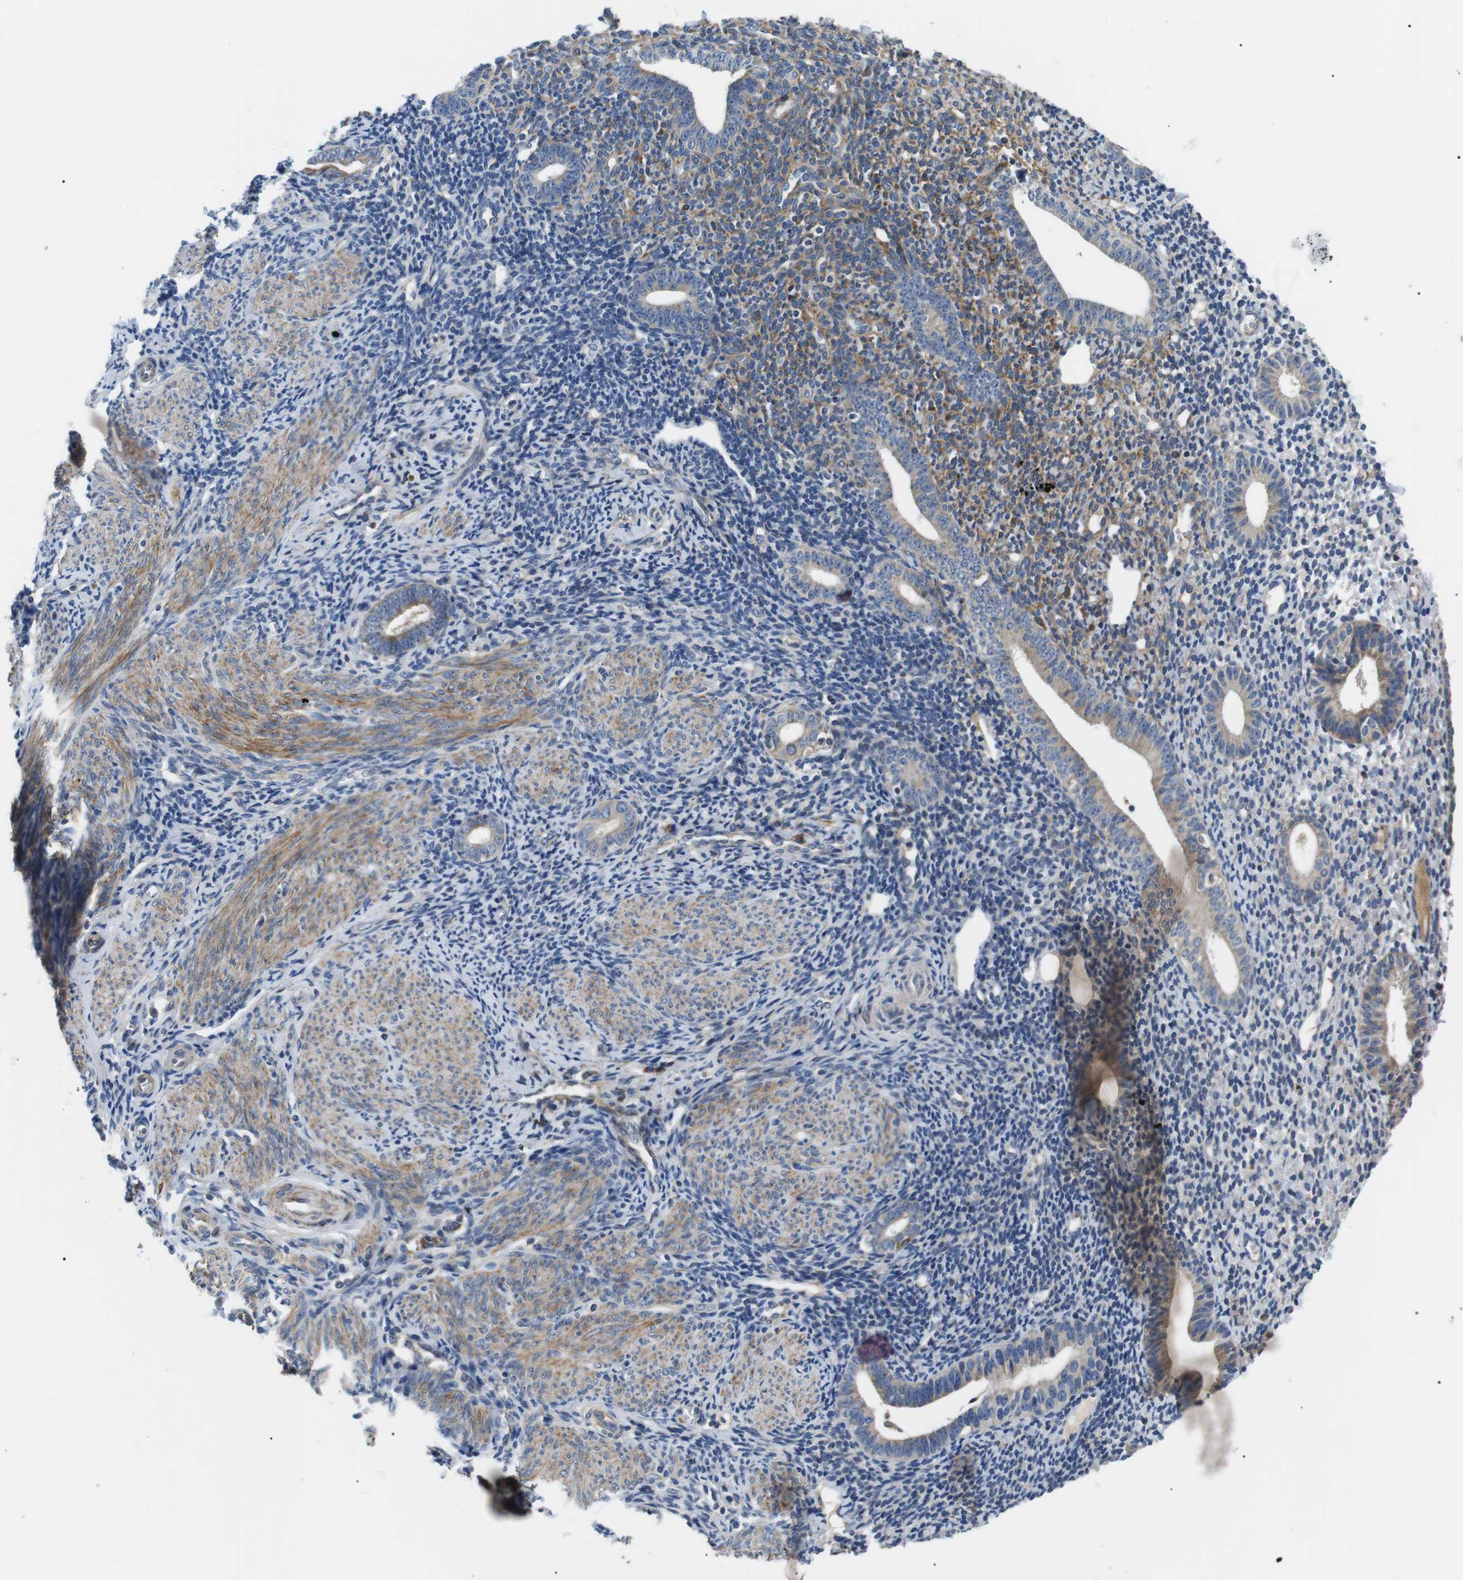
{"staining": {"intensity": "moderate", "quantity": "<25%", "location": "cytoplasmic/membranous"}, "tissue": "endometrium", "cell_type": "Cells in endometrial stroma", "image_type": "normal", "snomed": [{"axis": "morphology", "description": "Normal tissue, NOS"}, {"axis": "topography", "description": "Endometrium"}], "caption": "There is low levels of moderate cytoplasmic/membranous expression in cells in endometrial stroma of unremarkable endometrium, as demonstrated by immunohistochemical staining (brown color).", "gene": "DIPK1A", "patient": {"sex": "female", "age": 50}}